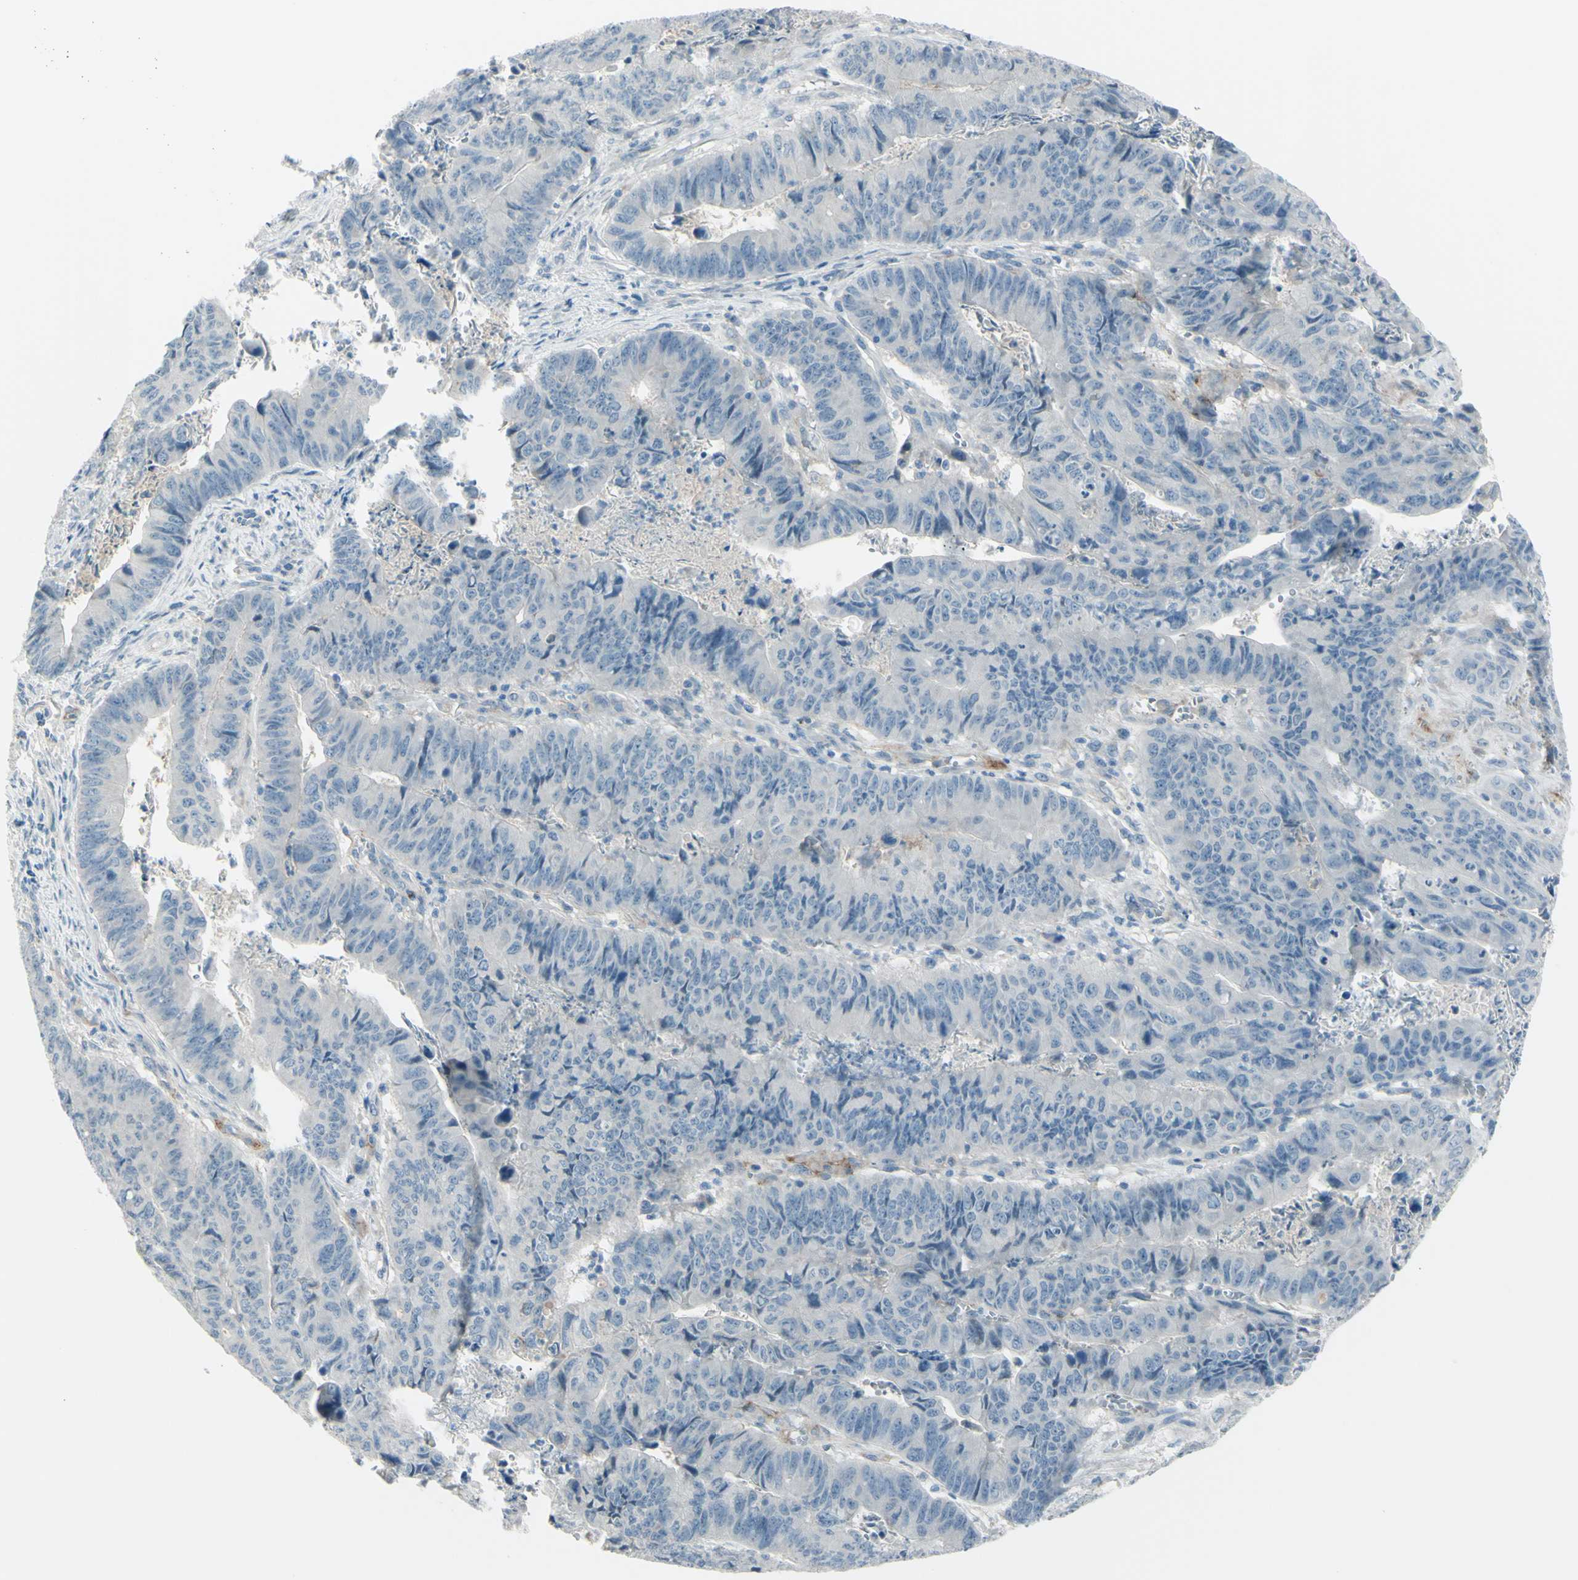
{"staining": {"intensity": "negative", "quantity": "none", "location": "none"}, "tissue": "stomach cancer", "cell_type": "Tumor cells", "image_type": "cancer", "snomed": [{"axis": "morphology", "description": "Adenocarcinoma, NOS"}, {"axis": "topography", "description": "Stomach, lower"}], "caption": "Immunohistochemistry micrograph of neoplastic tissue: stomach cancer (adenocarcinoma) stained with DAB shows no significant protein expression in tumor cells.", "gene": "GPR34", "patient": {"sex": "male", "age": 77}}